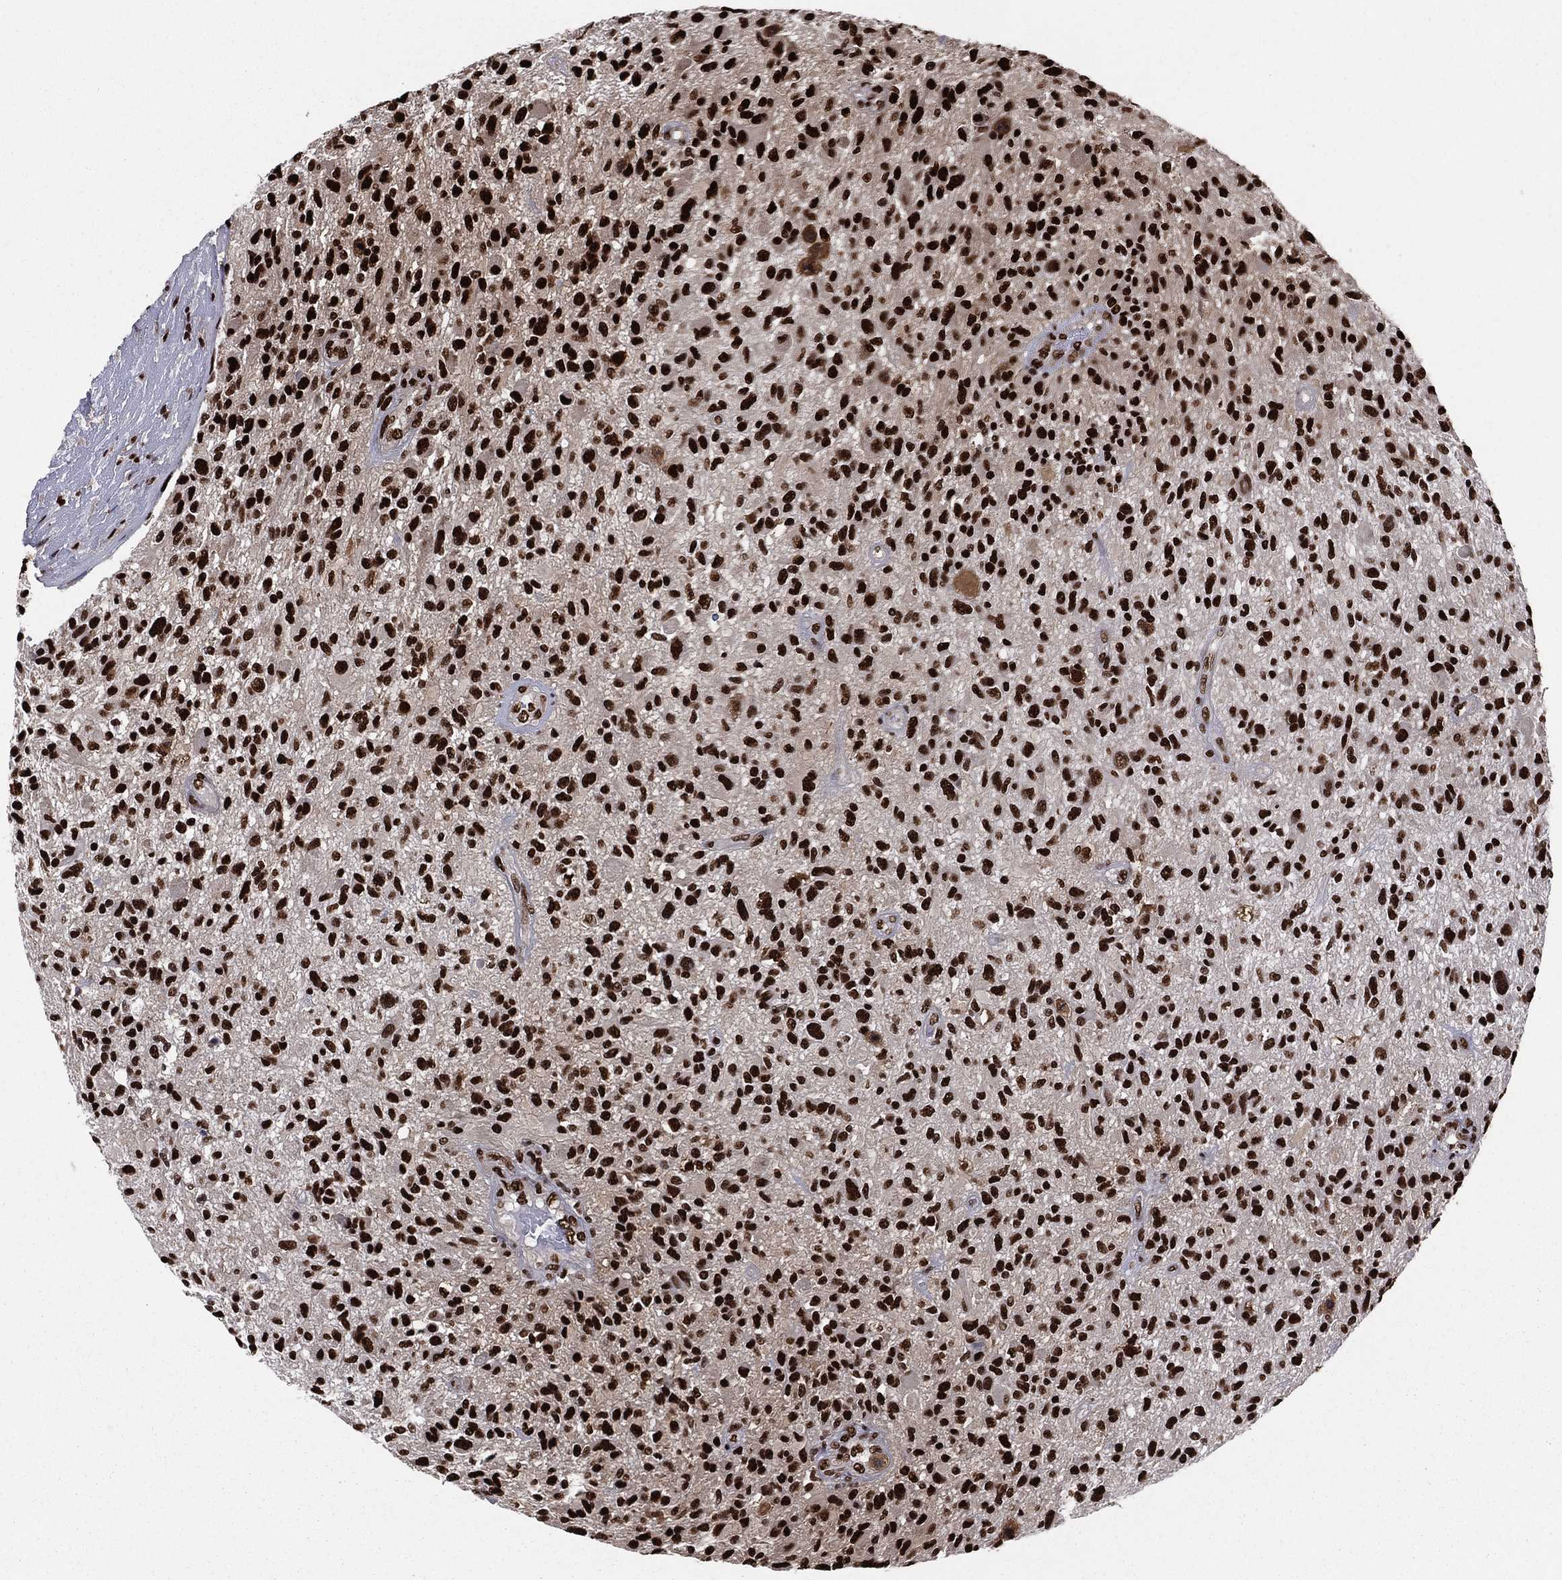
{"staining": {"intensity": "strong", "quantity": ">75%", "location": "nuclear"}, "tissue": "glioma", "cell_type": "Tumor cells", "image_type": "cancer", "snomed": [{"axis": "morphology", "description": "Glioma, malignant, High grade"}, {"axis": "topography", "description": "Brain"}], "caption": "A high amount of strong nuclear positivity is identified in about >75% of tumor cells in glioma tissue.", "gene": "TP53BP1", "patient": {"sex": "male", "age": 47}}